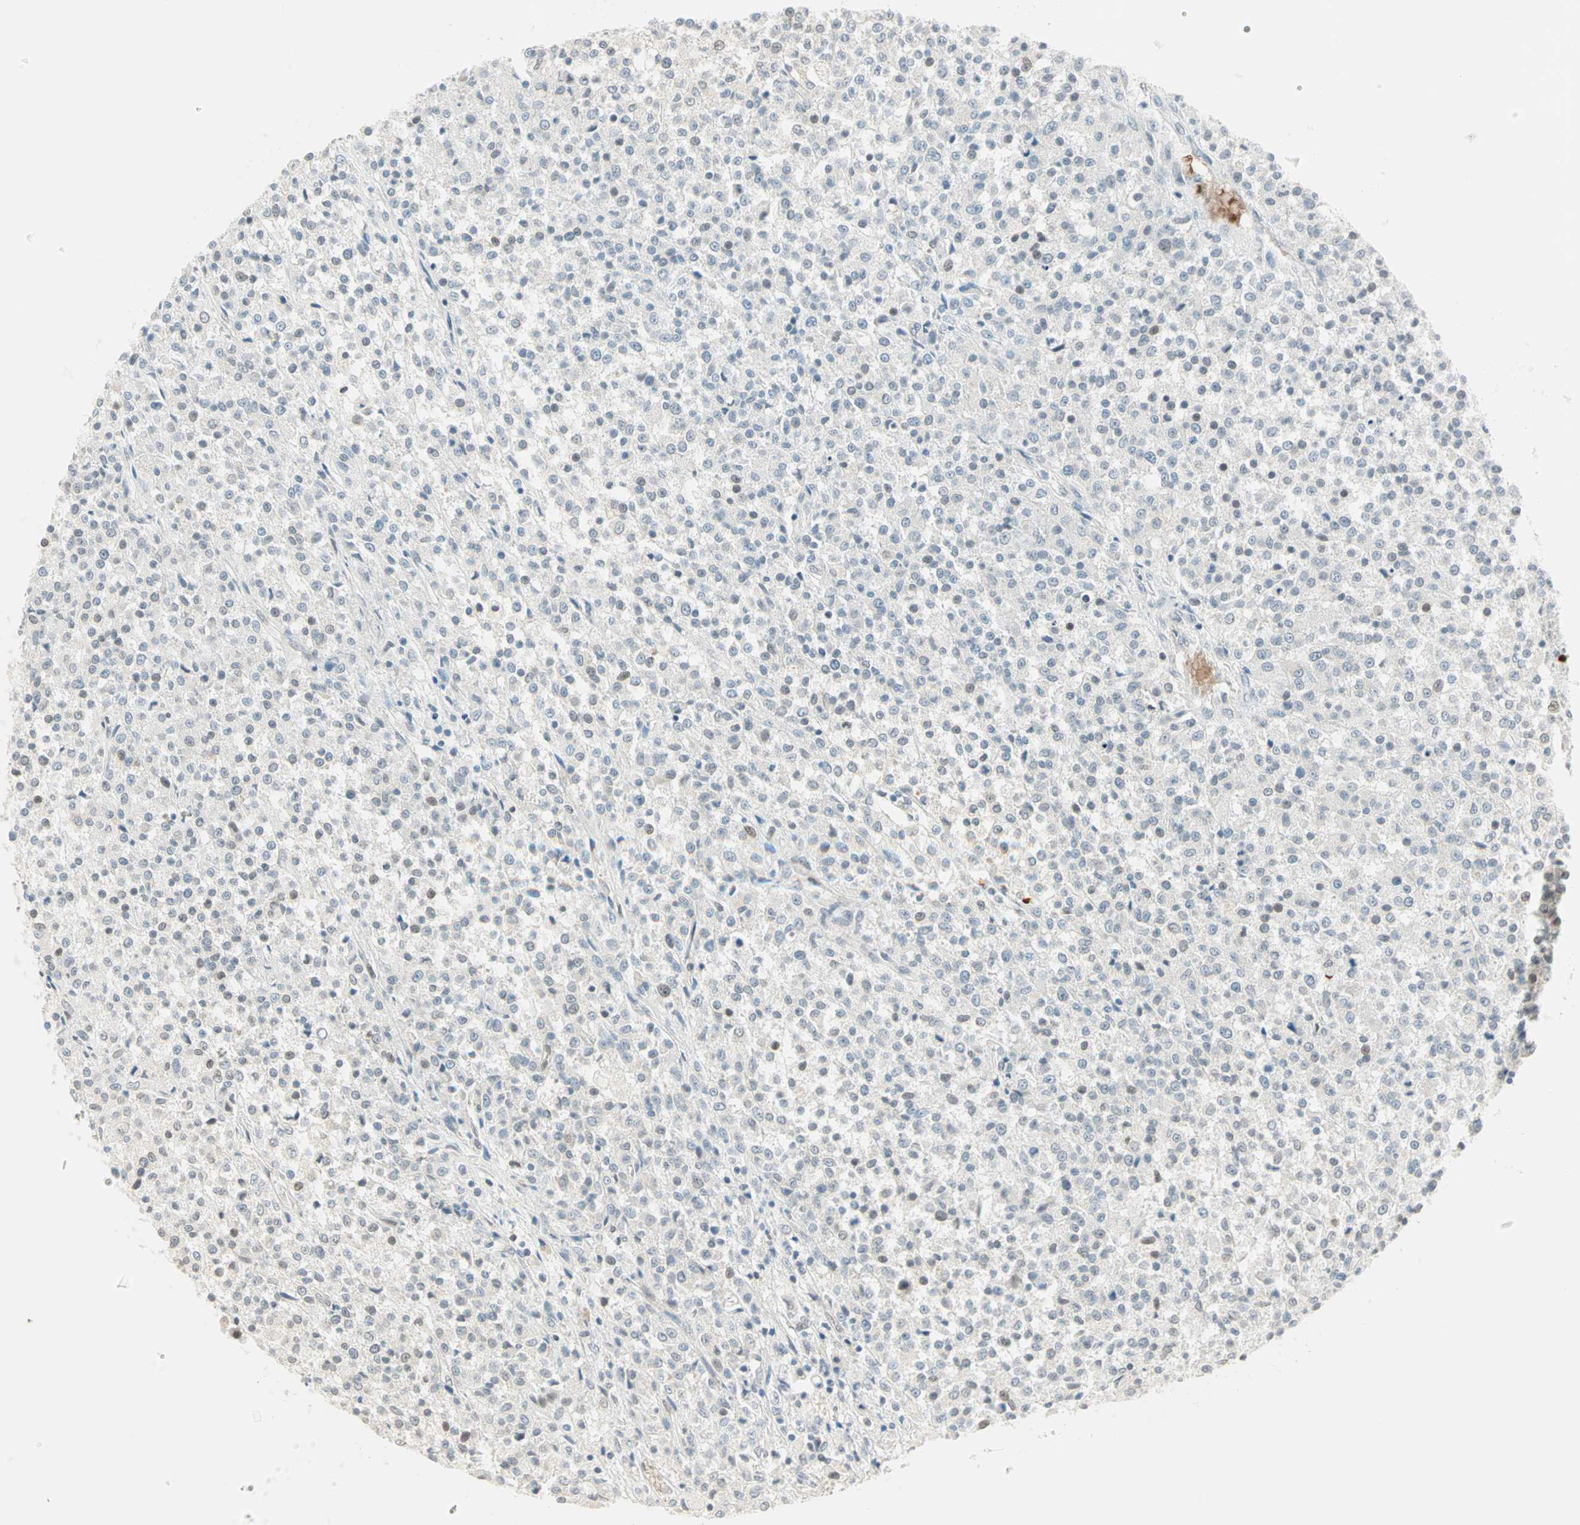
{"staining": {"intensity": "negative", "quantity": "none", "location": "none"}, "tissue": "testis cancer", "cell_type": "Tumor cells", "image_type": "cancer", "snomed": [{"axis": "morphology", "description": "Seminoma, NOS"}, {"axis": "topography", "description": "Testis"}], "caption": "Immunohistochemistry (IHC) micrograph of human testis seminoma stained for a protein (brown), which demonstrates no expression in tumor cells.", "gene": "BCAN", "patient": {"sex": "male", "age": 59}}